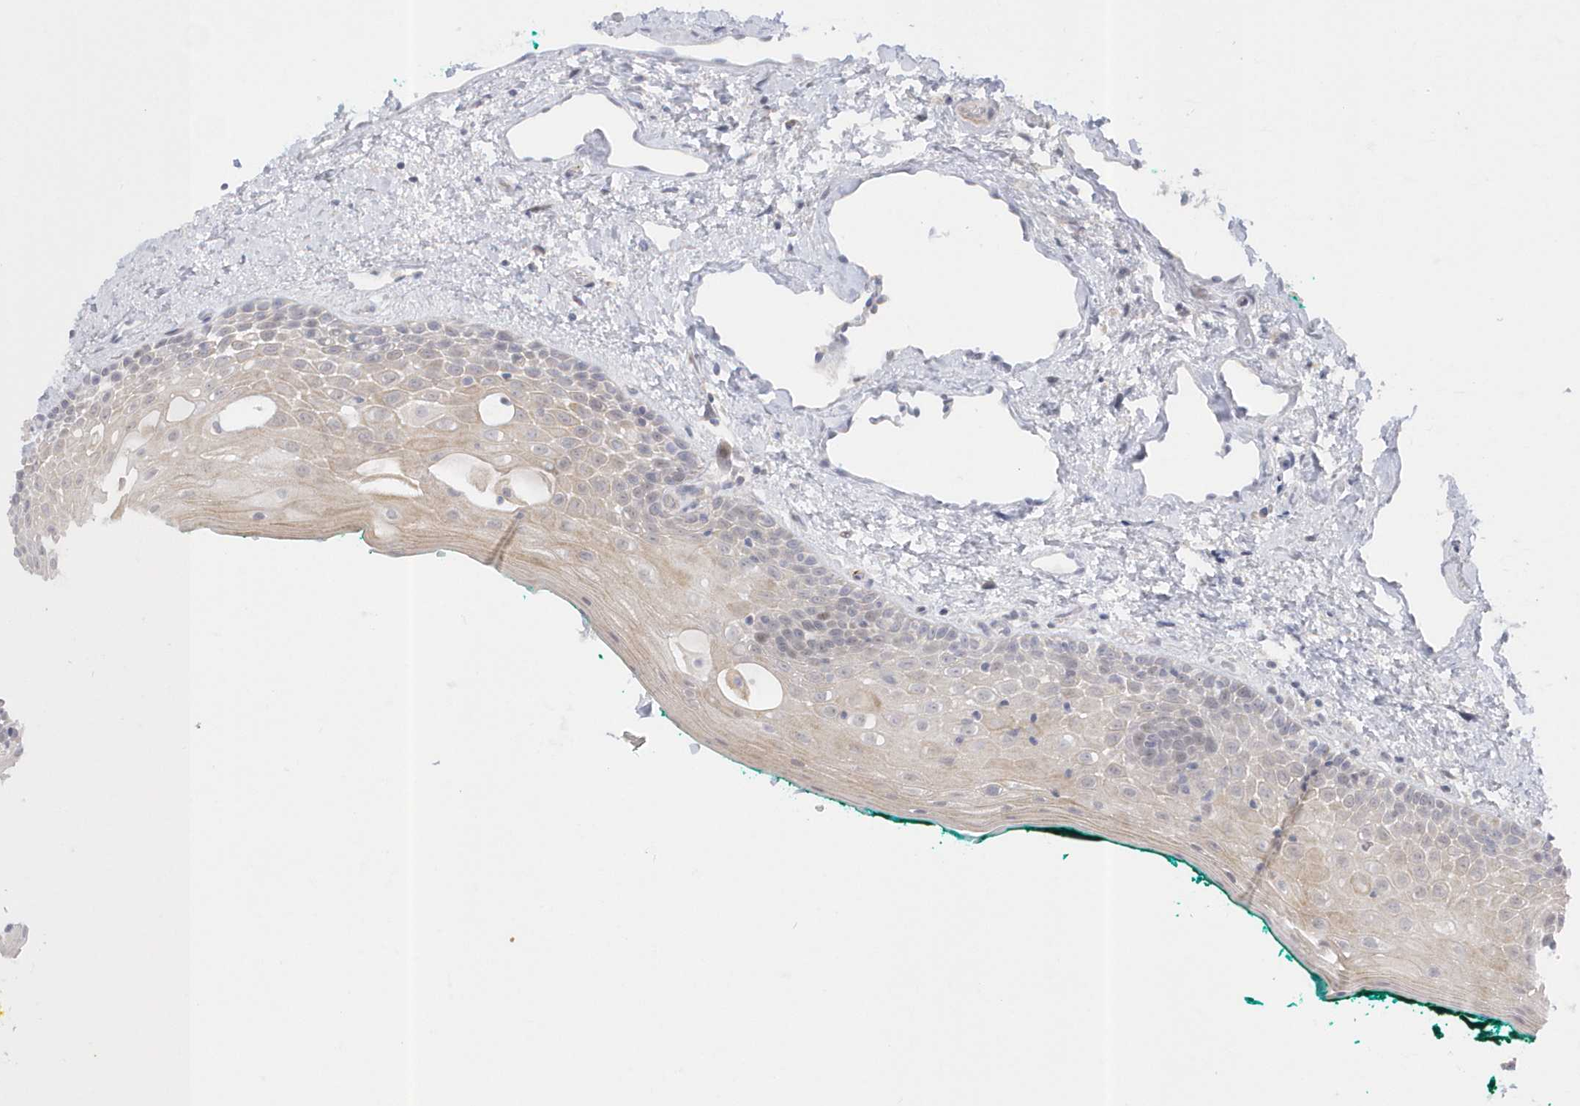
{"staining": {"intensity": "weak", "quantity": "<25%", "location": "cytoplasmic/membranous"}, "tissue": "oral mucosa", "cell_type": "Squamous epithelial cells", "image_type": "normal", "snomed": [{"axis": "morphology", "description": "Normal tissue, NOS"}, {"axis": "topography", "description": "Oral tissue"}], "caption": "Image shows no significant protein staining in squamous epithelial cells of normal oral mucosa. (DAB (3,3'-diaminobenzidine) immunohistochemistry with hematoxylin counter stain).", "gene": "NAF1", "patient": {"sex": "female", "age": 70}}